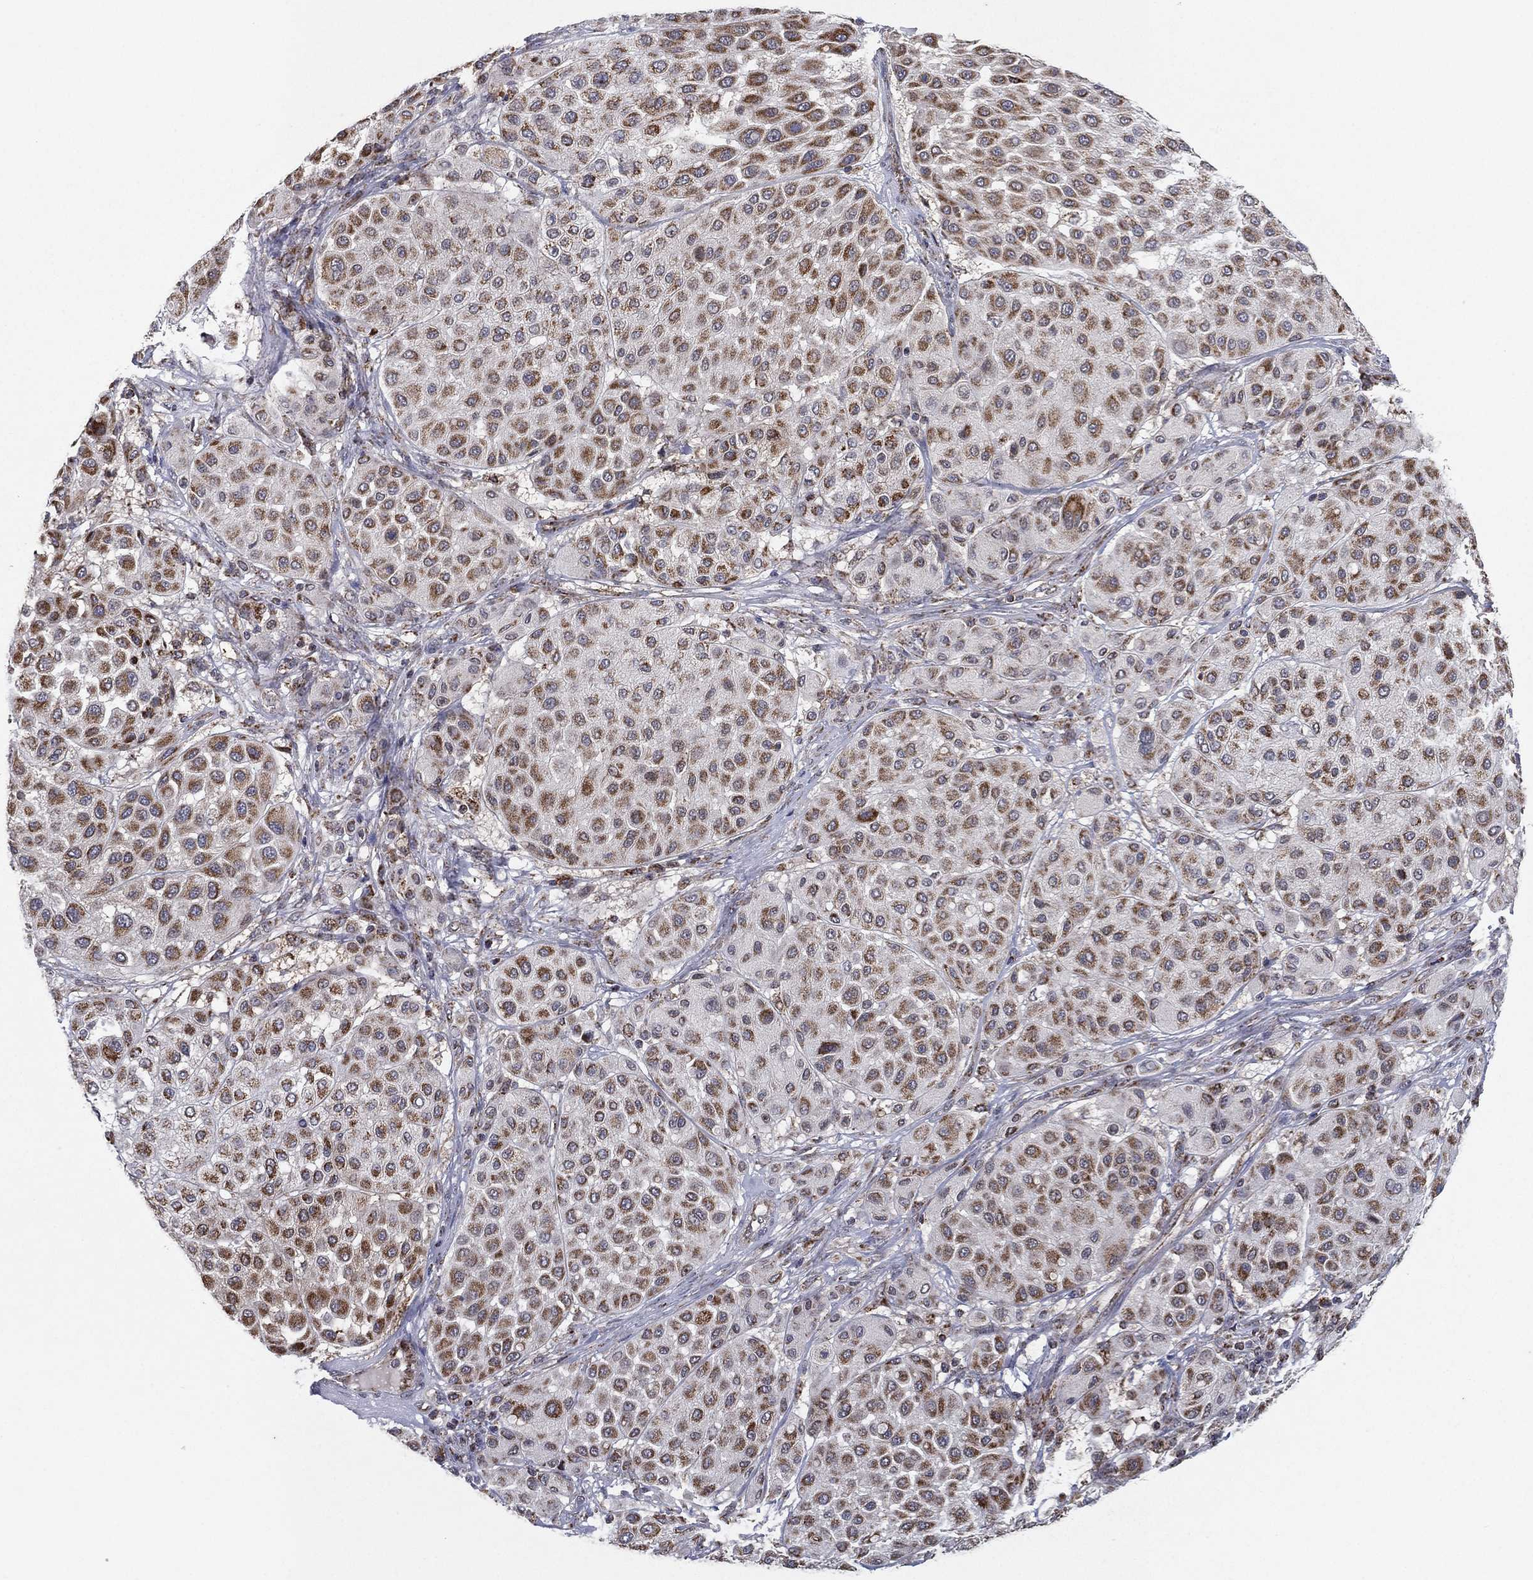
{"staining": {"intensity": "strong", "quantity": ">75%", "location": "cytoplasmic/membranous"}, "tissue": "melanoma", "cell_type": "Tumor cells", "image_type": "cancer", "snomed": [{"axis": "morphology", "description": "Malignant melanoma, Metastatic site"}, {"axis": "topography", "description": "Smooth muscle"}], "caption": "IHC (DAB (3,3'-diaminobenzidine)) staining of human malignant melanoma (metastatic site) demonstrates strong cytoplasmic/membranous protein positivity in approximately >75% of tumor cells.", "gene": "PSMG4", "patient": {"sex": "male", "age": 41}}